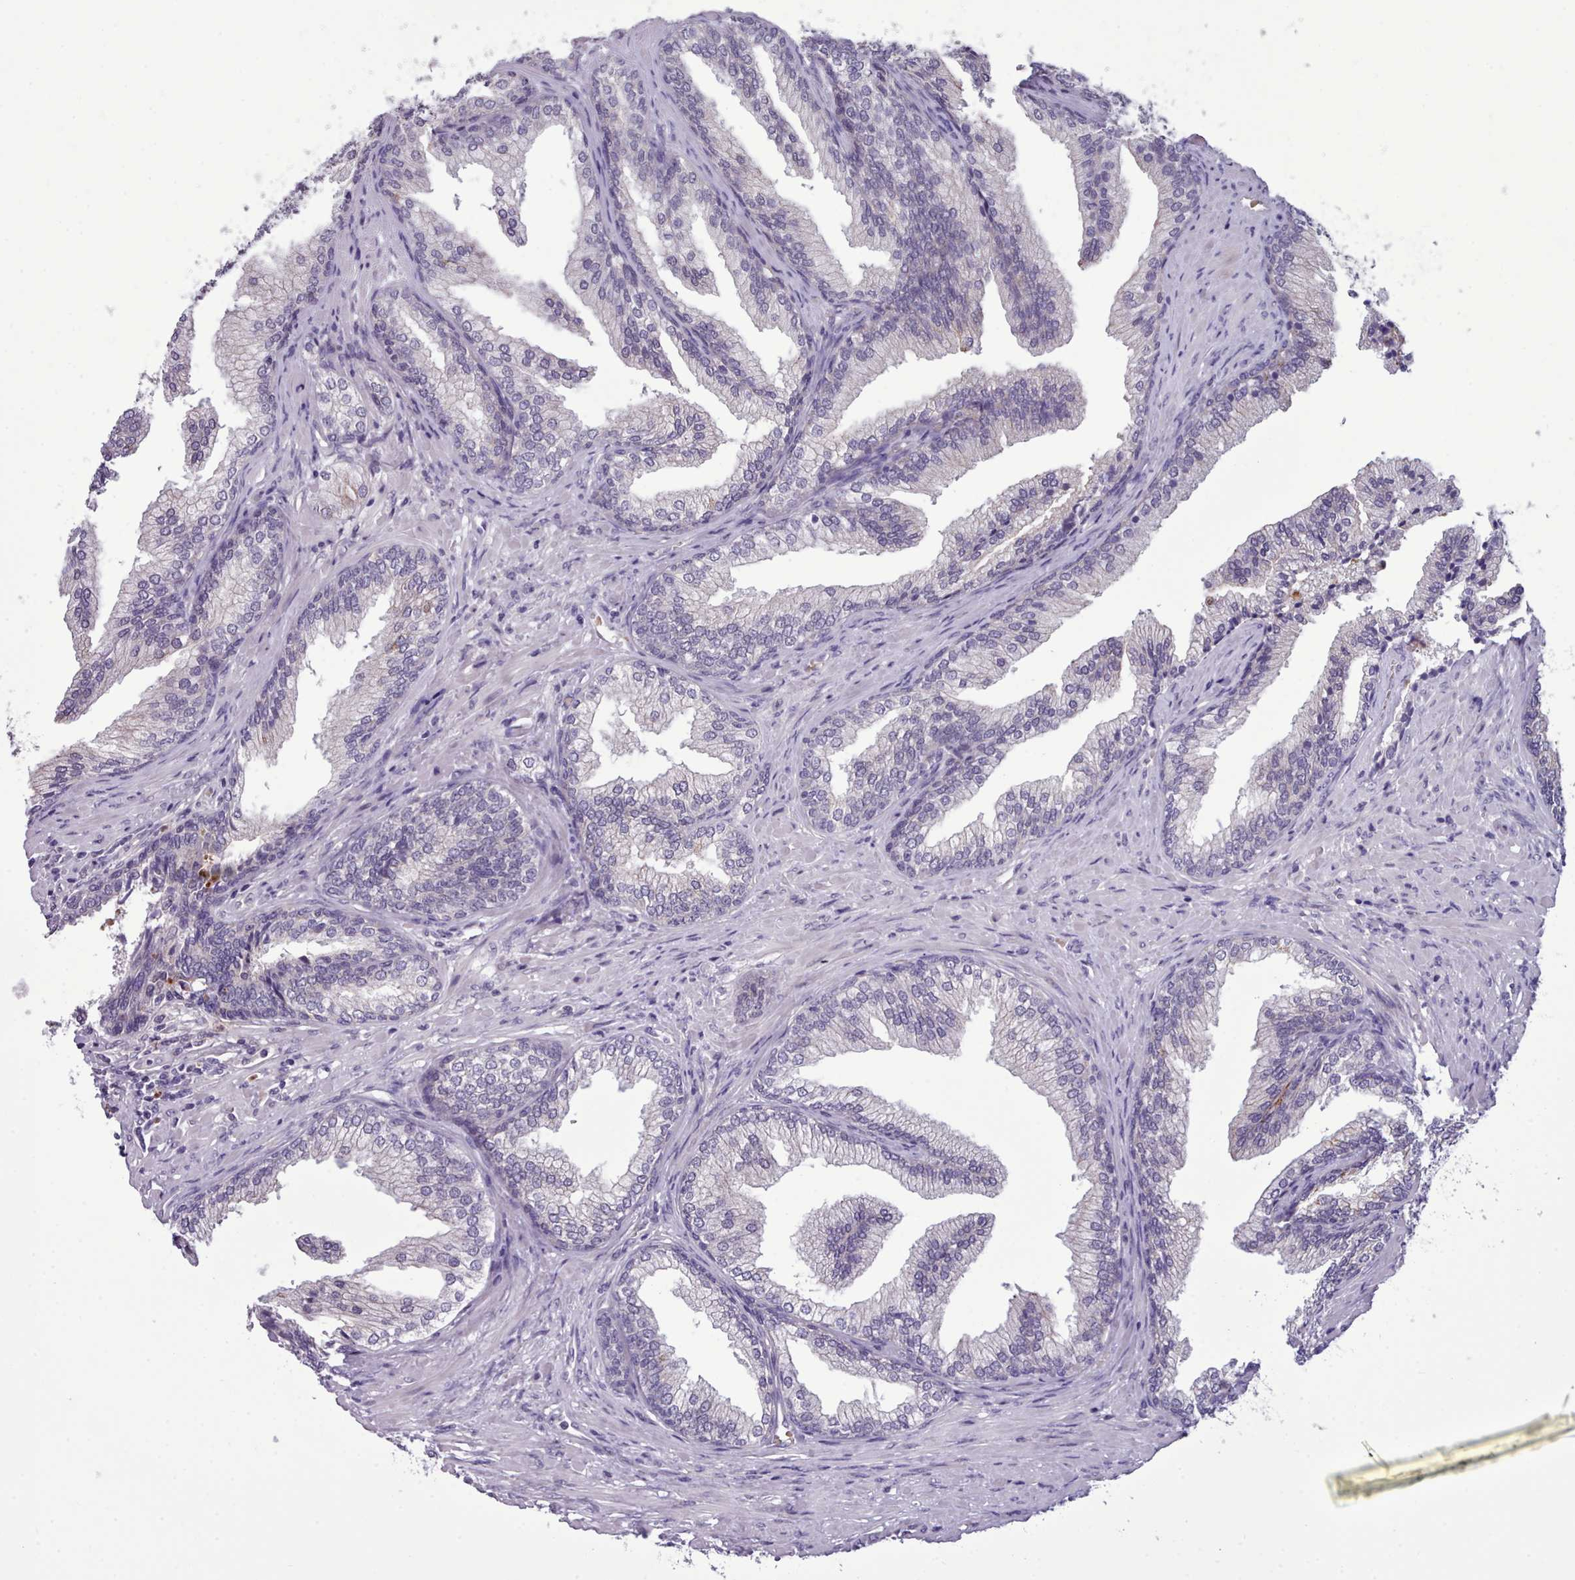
{"staining": {"intensity": "negative", "quantity": "none", "location": "none"}, "tissue": "prostate", "cell_type": "Glandular cells", "image_type": "normal", "snomed": [{"axis": "morphology", "description": "Normal tissue, NOS"}, {"axis": "topography", "description": "Prostate"}], "caption": "Immunohistochemistry photomicrograph of benign prostate: human prostate stained with DAB reveals no significant protein expression in glandular cells. (IHC, brightfield microscopy, high magnification).", "gene": "KCTD16", "patient": {"sex": "male", "age": 76}}